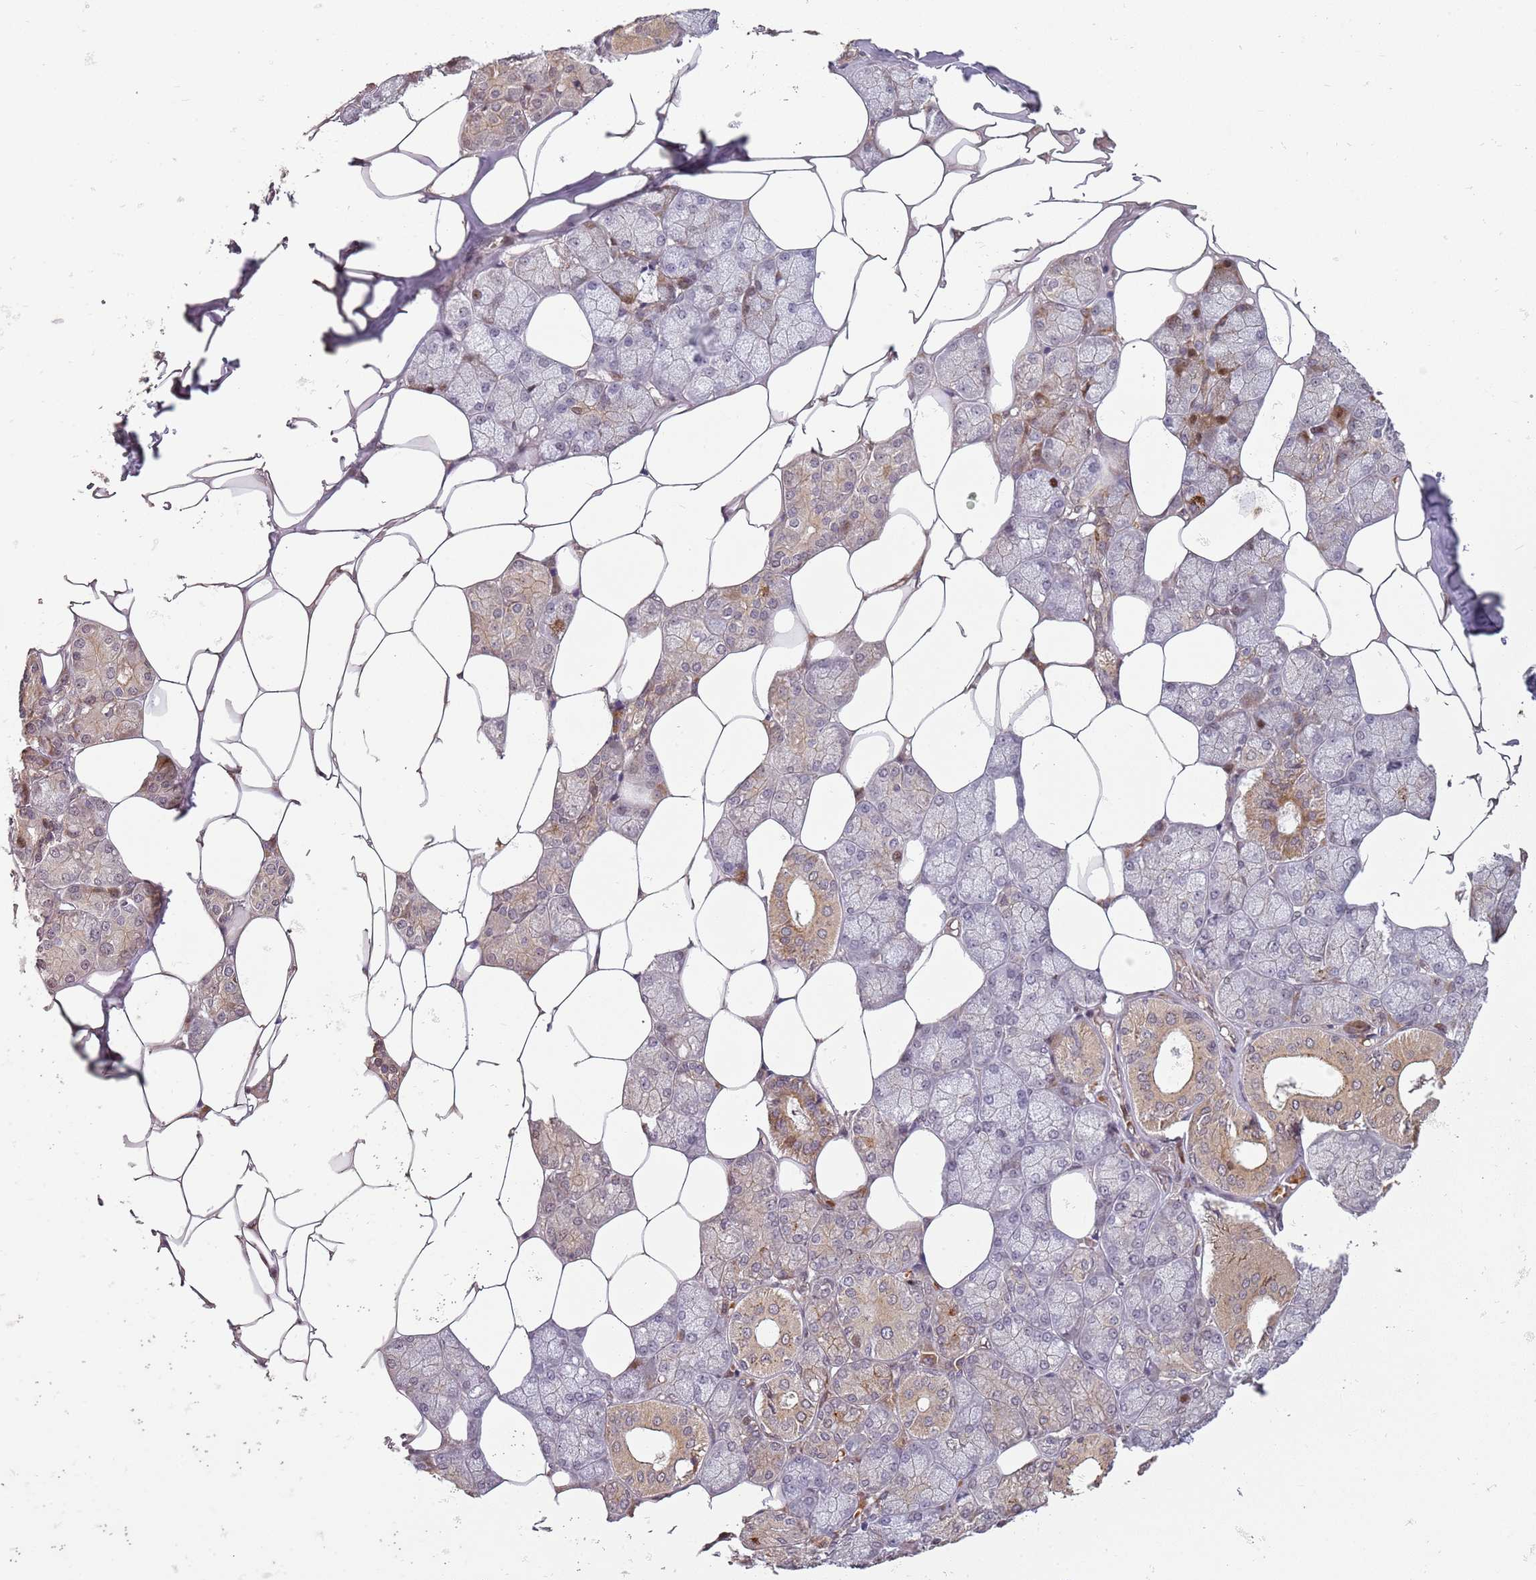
{"staining": {"intensity": "moderate", "quantity": "25%-75%", "location": "cytoplasmic/membranous,nuclear"}, "tissue": "salivary gland", "cell_type": "Glandular cells", "image_type": "normal", "snomed": [{"axis": "morphology", "description": "Normal tissue, NOS"}, {"axis": "topography", "description": "Salivary gland"}], "caption": "This photomicrograph shows IHC staining of normal salivary gland, with medium moderate cytoplasmic/membranous,nuclear staining in about 25%-75% of glandular cells.", "gene": "CHURC1", "patient": {"sex": "male", "age": 62}}